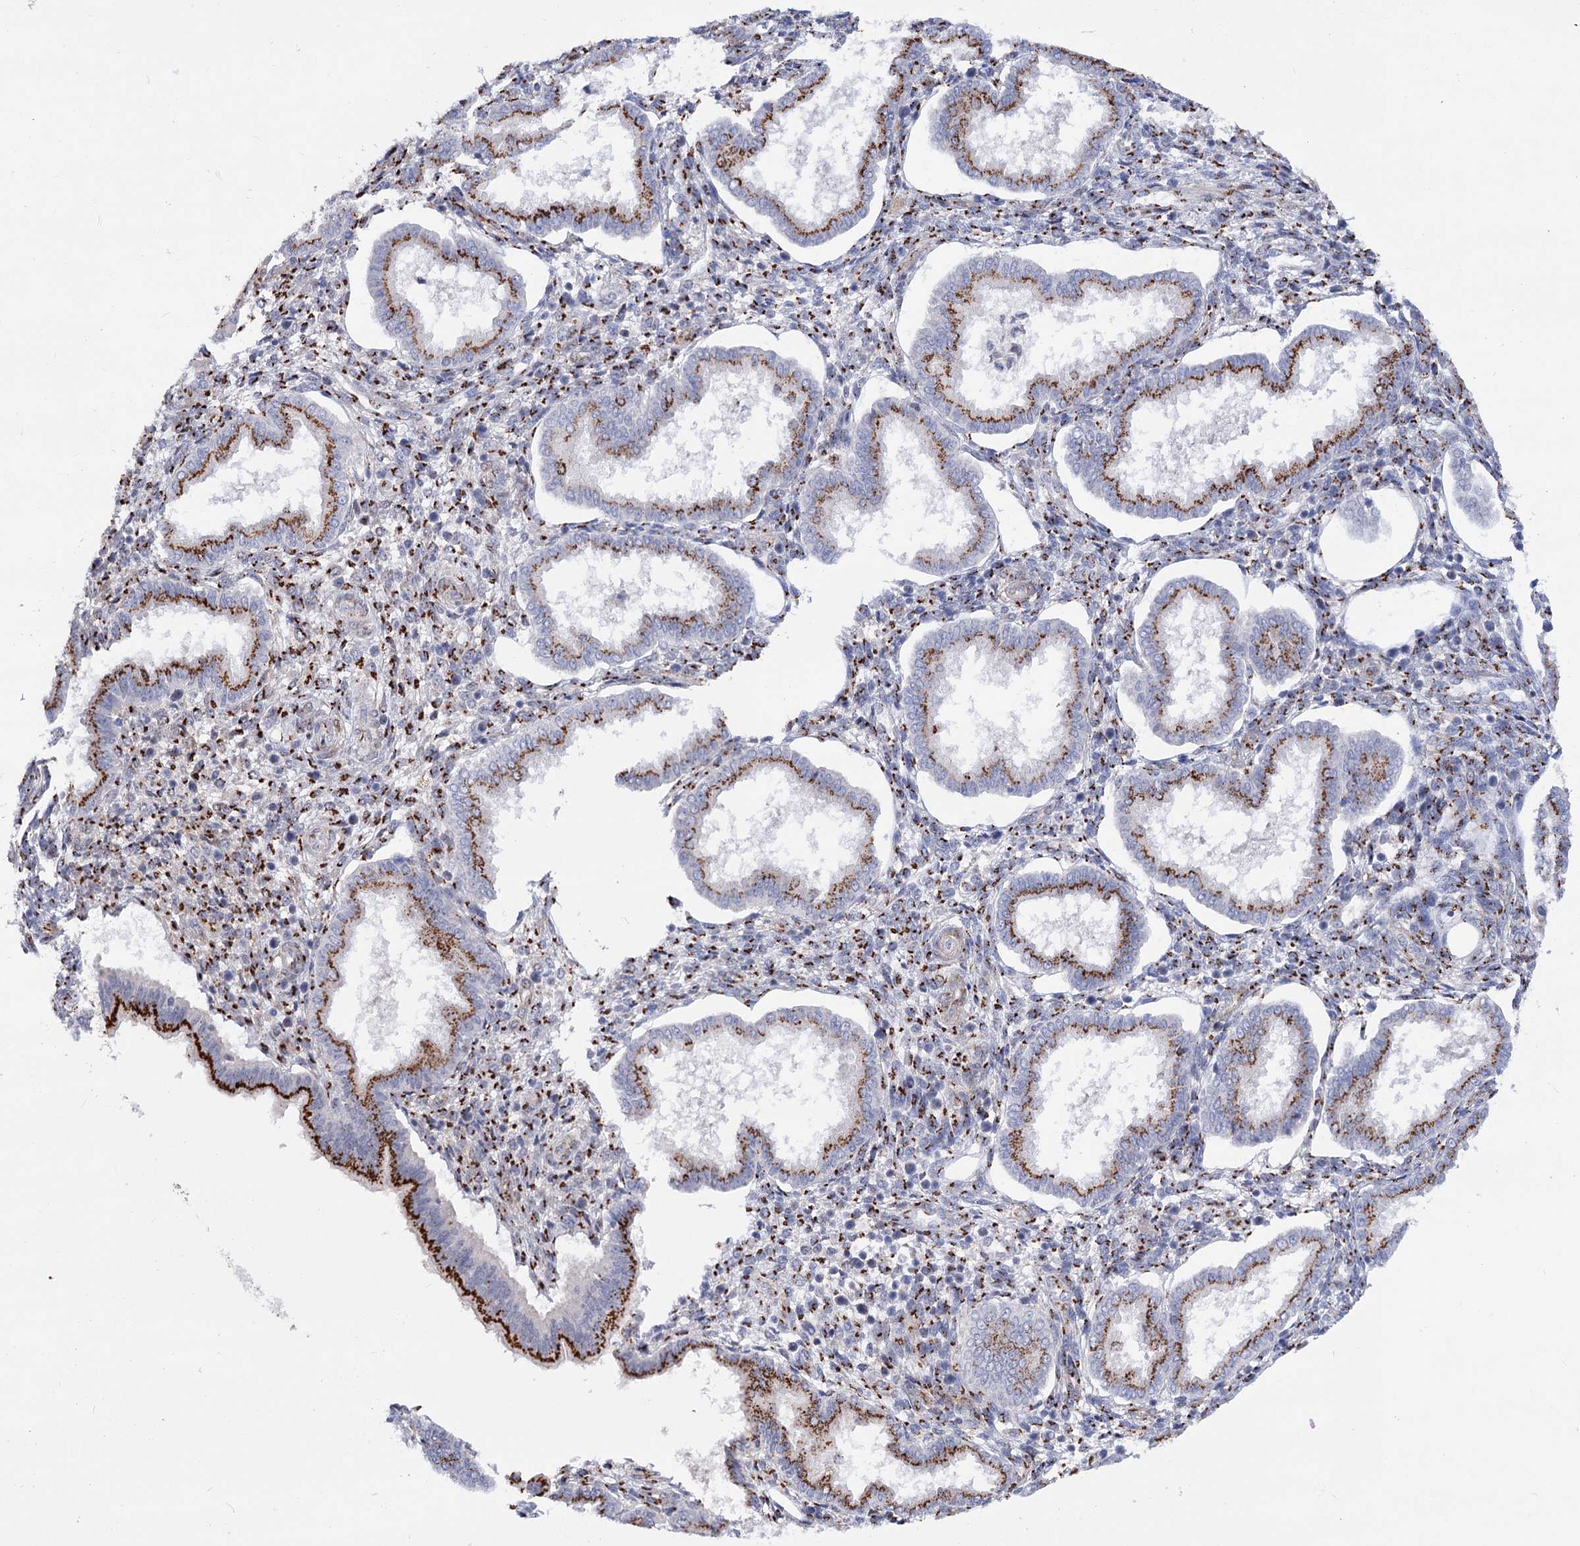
{"staining": {"intensity": "strong", "quantity": "25%-75%", "location": "cytoplasmic/membranous"}, "tissue": "endometrium", "cell_type": "Cells in endometrial stroma", "image_type": "normal", "snomed": [{"axis": "morphology", "description": "Normal tissue, NOS"}, {"axis": "topography", "description": "Endometrium"}], "caption": "Immunohistochemistry (IHC) photomicrograph of benign human endometrium stained for a protein (brown), which demonstrates high levels of strong cytoplasmic/membranous expression in approximately 25%-75% of cells in endometrial stroma.", "gene": "C11orf96", "patient": {"sex": "female", "age": 24}}